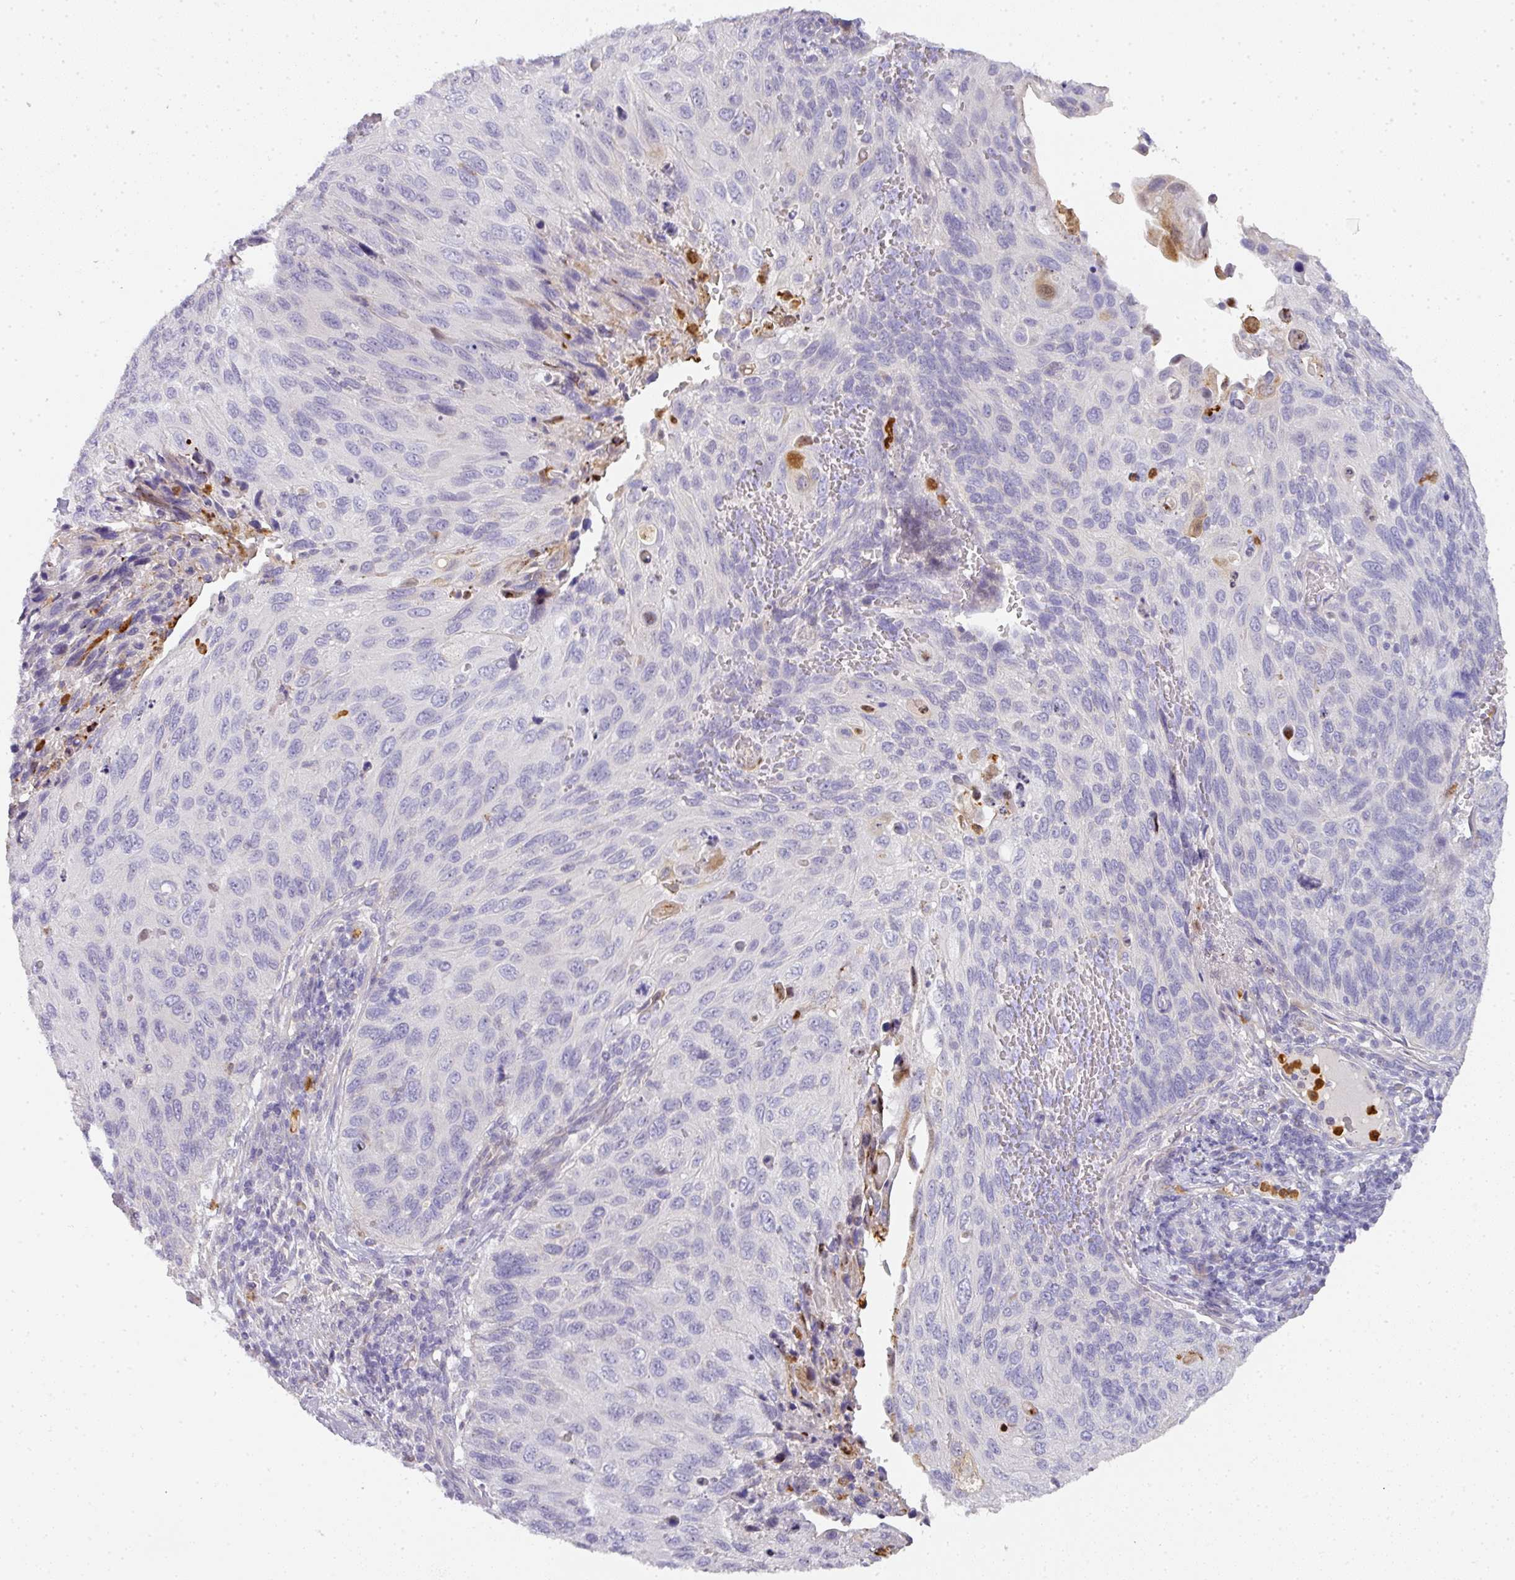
{"staining": {"intensity": "negative", "quantity": "none", "location": "none"}, "tissue": "cervical cancer", "cell_type": "Tumor cells", "image_type": "cancer", "snomed": [{"axis": "morphology", "description": "Squamous cell carcinoma, NOS"}, {"axis": "topography", "description": "Cervix"}], "caption": "Immunohistochemistry (IHC) of squamous cell carcinoma (cervical) demonstrates no positivity in tumor cells. Nuclei are stained in blue.", "gene": "HHEX", "patient": {"sex": "female", "age": 70}}